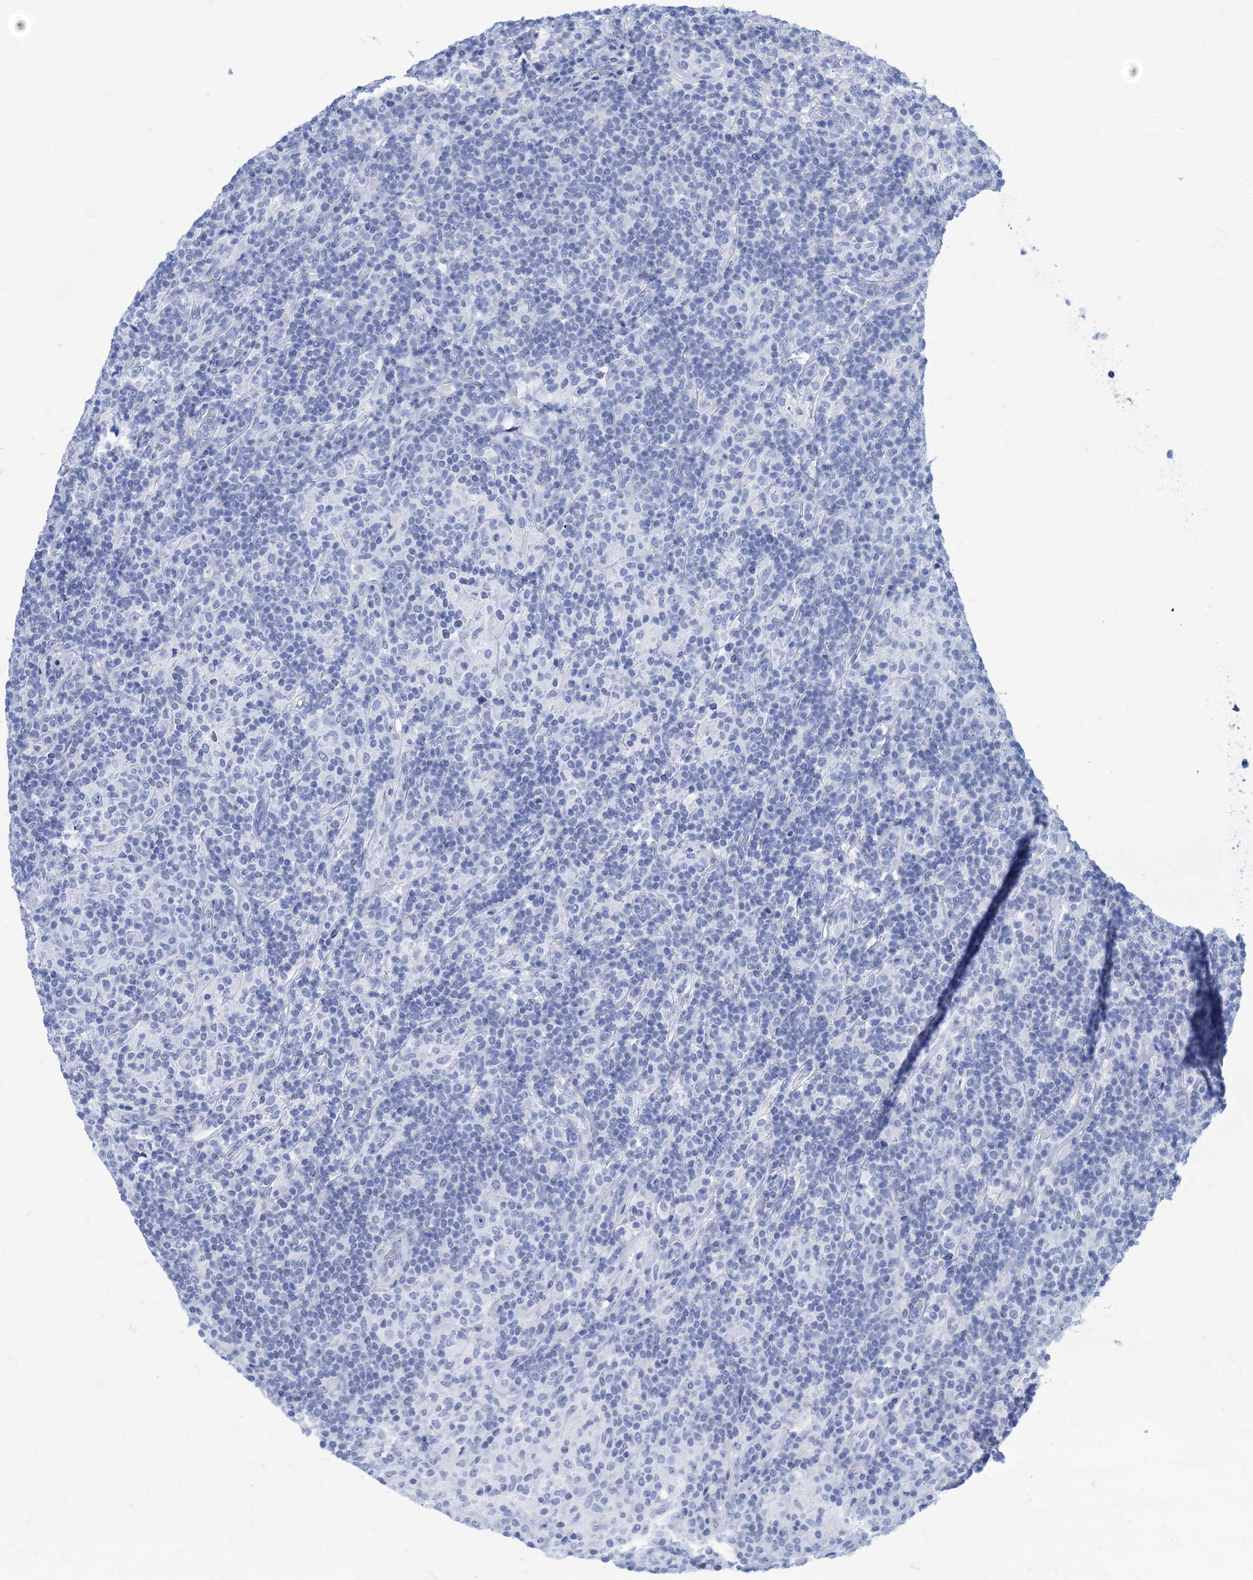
{"staining": {"intensity": "negative", "quantity": "none", "location": "none"}, "tissue": "lymphoma", "cell_type": "Tumor cells", "image_type": "cancer", "snomed": [{"axis": "morphology", "description": "Hodgkin's disease, NOS"}, {"axis": "topography", "description": "Lymph node"}], "caption": "This micrograph is of lymphoma stained with IHC to label a protein in brown with the nuclei are counter-stained blue. There is no expression in tumor cells. (DAB IHC, high magnification).", "gene": "CABYR", "patient": {"sex": "male", "age": 70}}